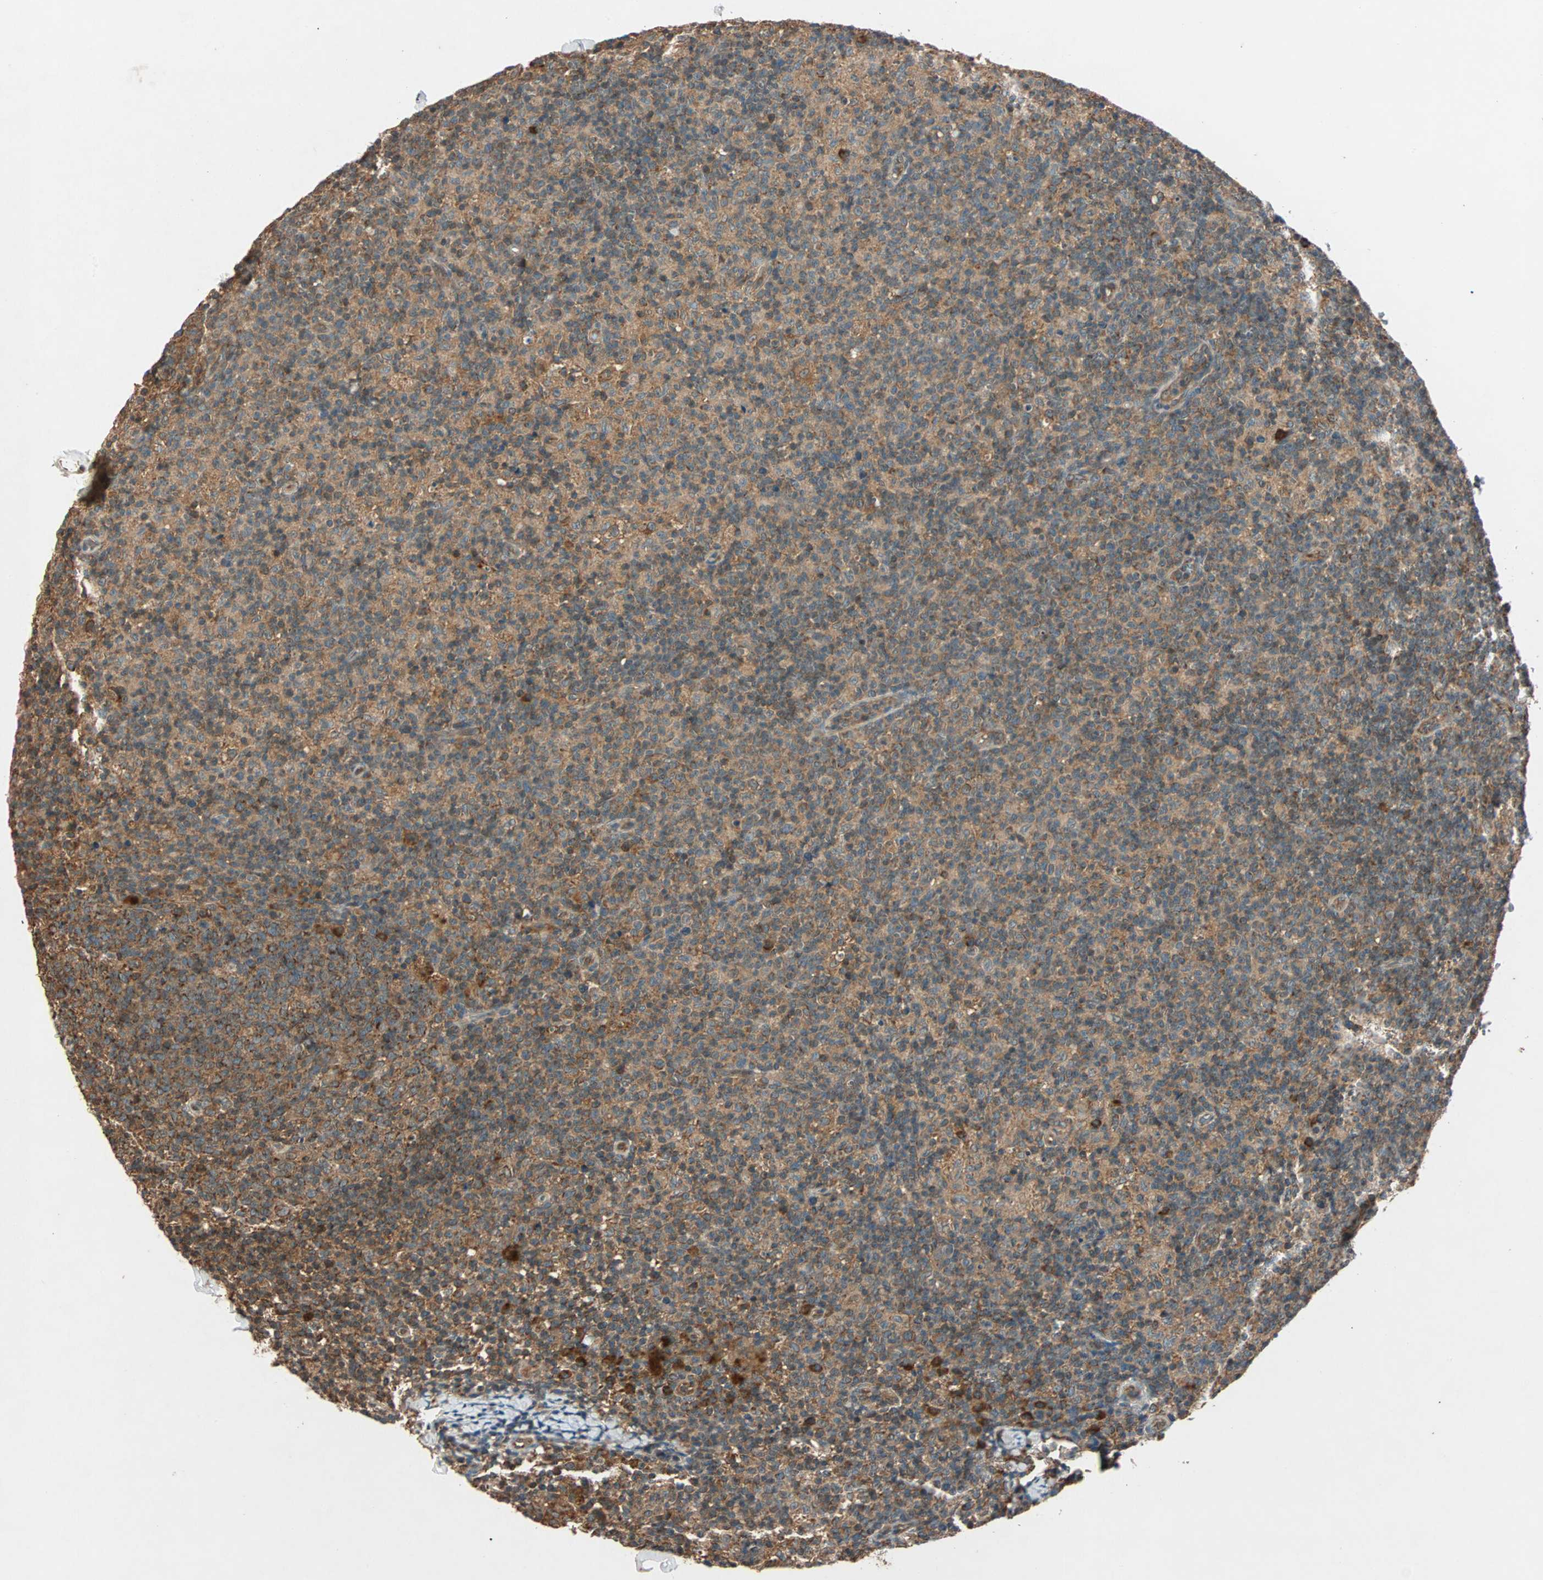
{"staining": {"intensity": "strong", "quantity": ">75%", "location": "cytoplasmic/membranous"}, "tissue": "lymph node", "cell_type": "Germinal center cells", "image_type": "normal", "snomed": [{"axis": "morphology", "description": "Normal tissue, NOS"}, {"axis": "morphology", "description": "Inflammation, NOS"}, {"axis": "topography", "description": "Lymph node"}], "caption": "IHC (DAB (3,3'-diaminobenzidine)) staining of unremarkable human lymph node displays strong cytoplasmic/membranous protein expression in approximately >75% of germinal center cells.", "gene": "MAPK1", "patient": {"sex": "male", "age": 55}}